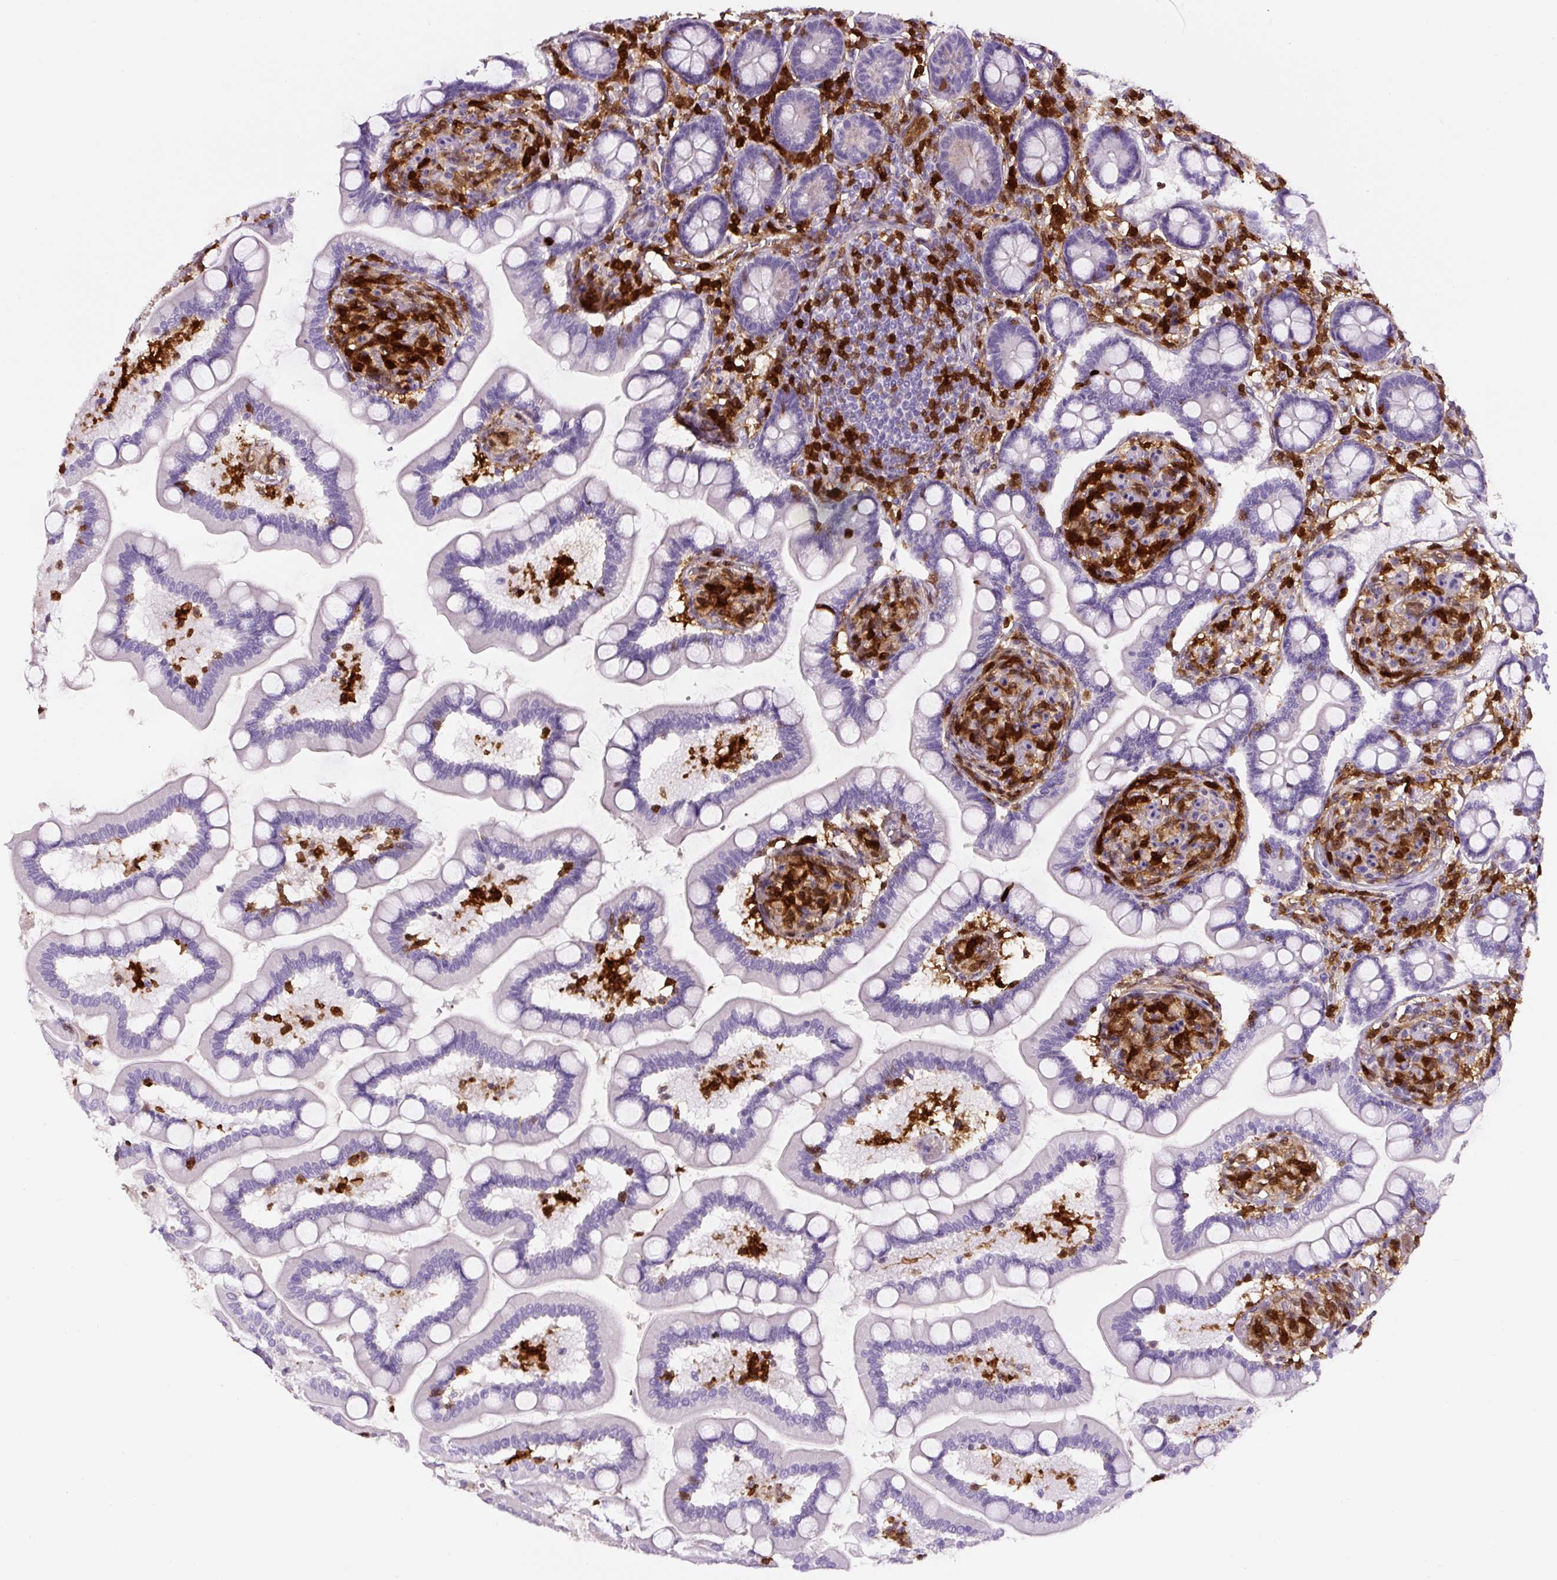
{"staining": {"intensity": "negative", "quantity": "none", "location": "none"}, "tissue": "small intestine", "cell_type": "Glandular cells", "image_type": "normal", "snomed": [{"axis": "morphology", "description": "Normal tissue, NOS"}, {"axis": "topography", "description": "Small intestine"}], "caption": "Immunohistochemistry (IHC) micrograph of unremarkable human small intestine stained for a protein (brown), which exhibits no staining in glandular cells. (Brightfield microscopy of DAB (3,3'-diaminobenzidine) immunohistochemistry (IHC) at high magnification).", "gene": "ANXA1", "patient": {"sex": "female", "age": 64}}